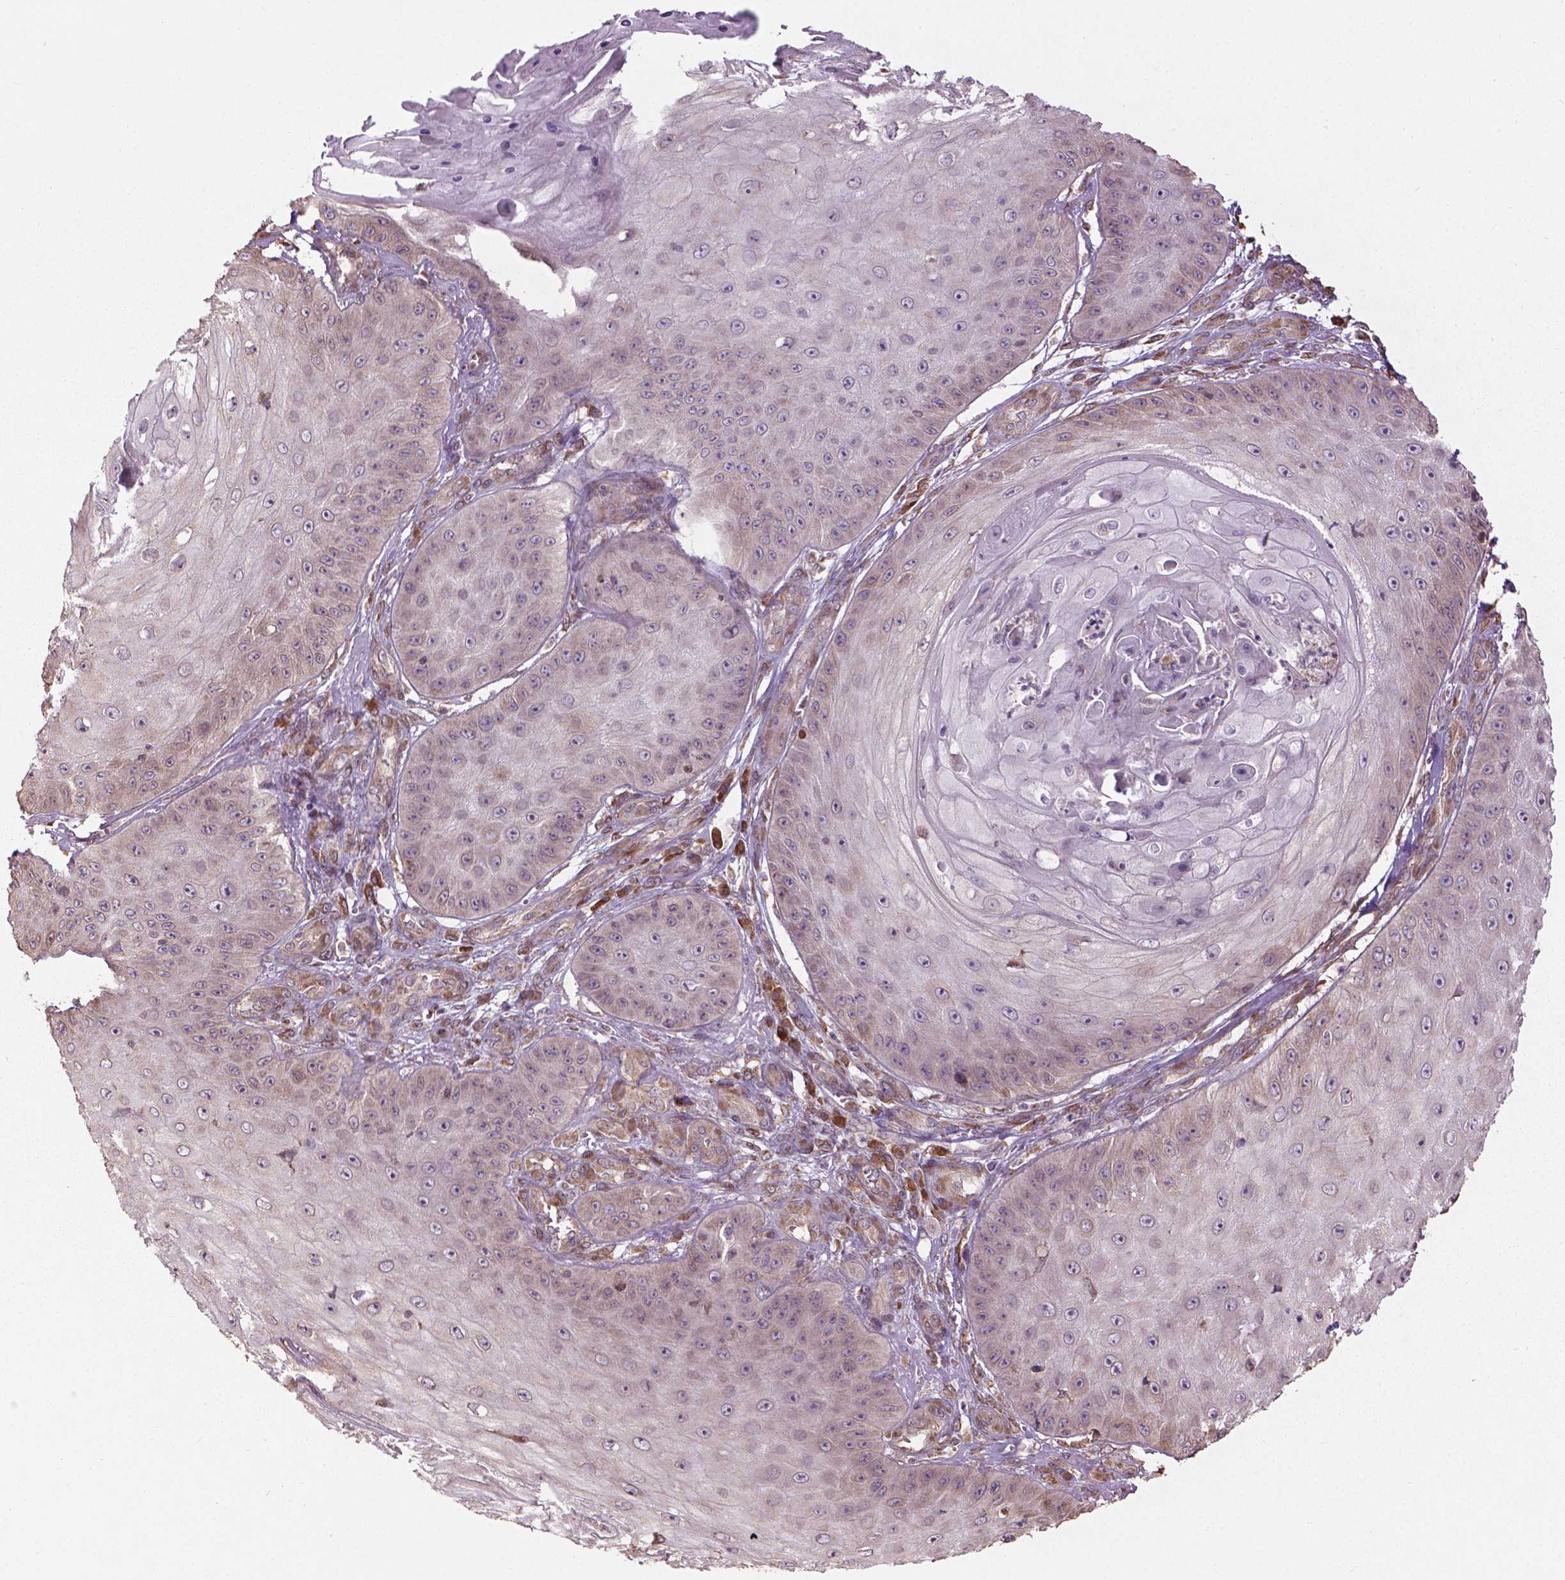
{"staining": {"intensity": "weak", "quantity": "<25%", "location": "cytoplasmic/membranous"}, "tissue": "skin cancer", "cell_type": "Tumor cells", "image_type": "cancer", "snomed": [{"axis": "morphology", "description": "Squamous cell carcinoma, NOS"}, {"axis": "topography", "description": "Skin"}], "caption": "This is an IHC image of skin cancer. There is no positivity in tumor cells.", "gene": "GAS1", "patient": {"sex": "male", "age": 70}}